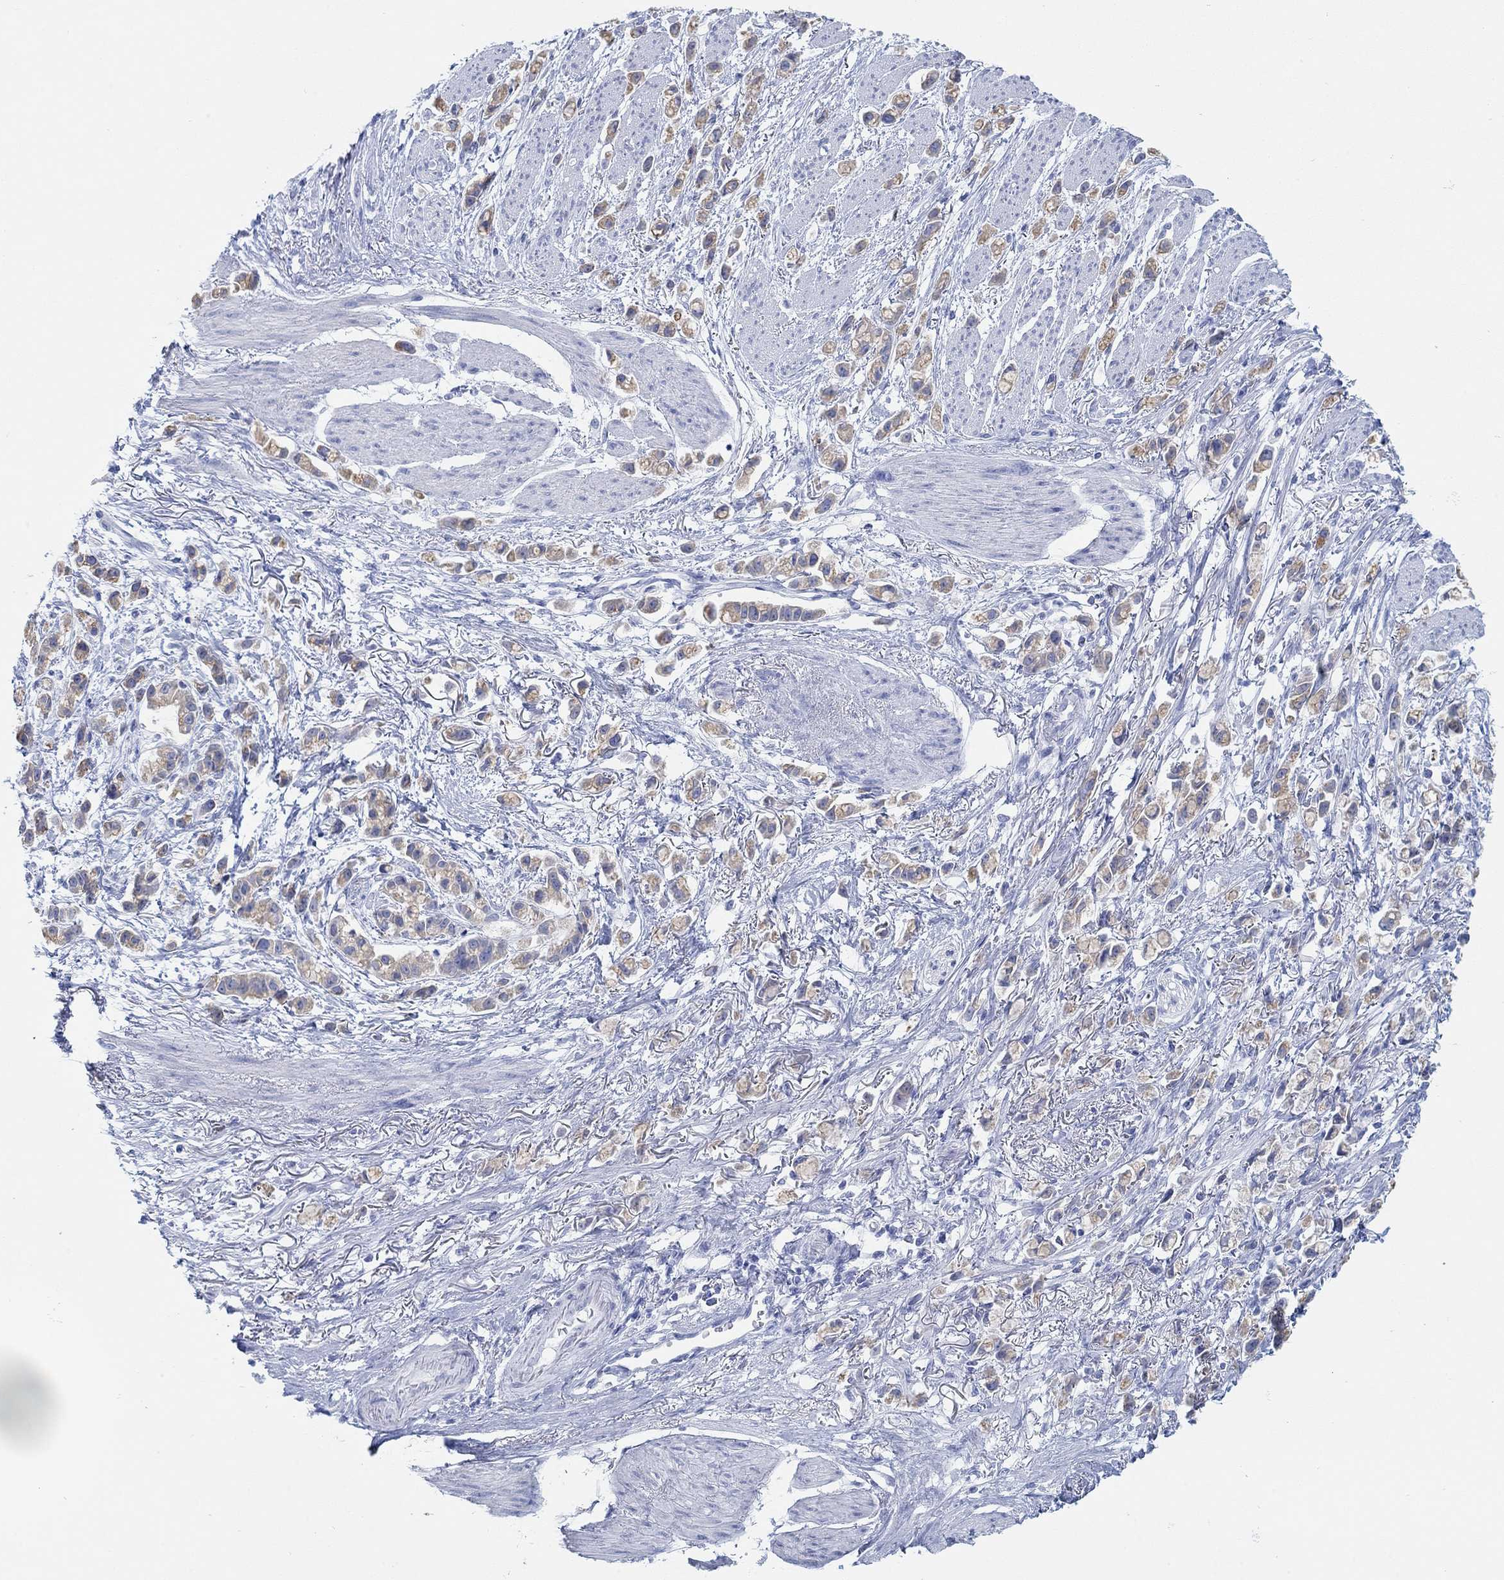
{"staining": {"intensity": "weak", "quantity": "25%-75%", "location": "cytoplasmic/membranous"}, "tissue": "stomach cancer", "cell_type": "Tumor cells", "image_type": "cancer", "snomed": [{"axis": "morphology", "description": "Adenocarcinoma, NOS"}, {"axis": "topography", "description": "Stomach"}], "caption": "An image of human stomach cancer stained for a protein demonstrates weak cytoplasmic/membranous brown staining in tumor cells. (brown staining indicates protein expression, while blue staining denotes nuclei).", "gene": "AK8", "patient": {"sex": "female", "age": 81}}